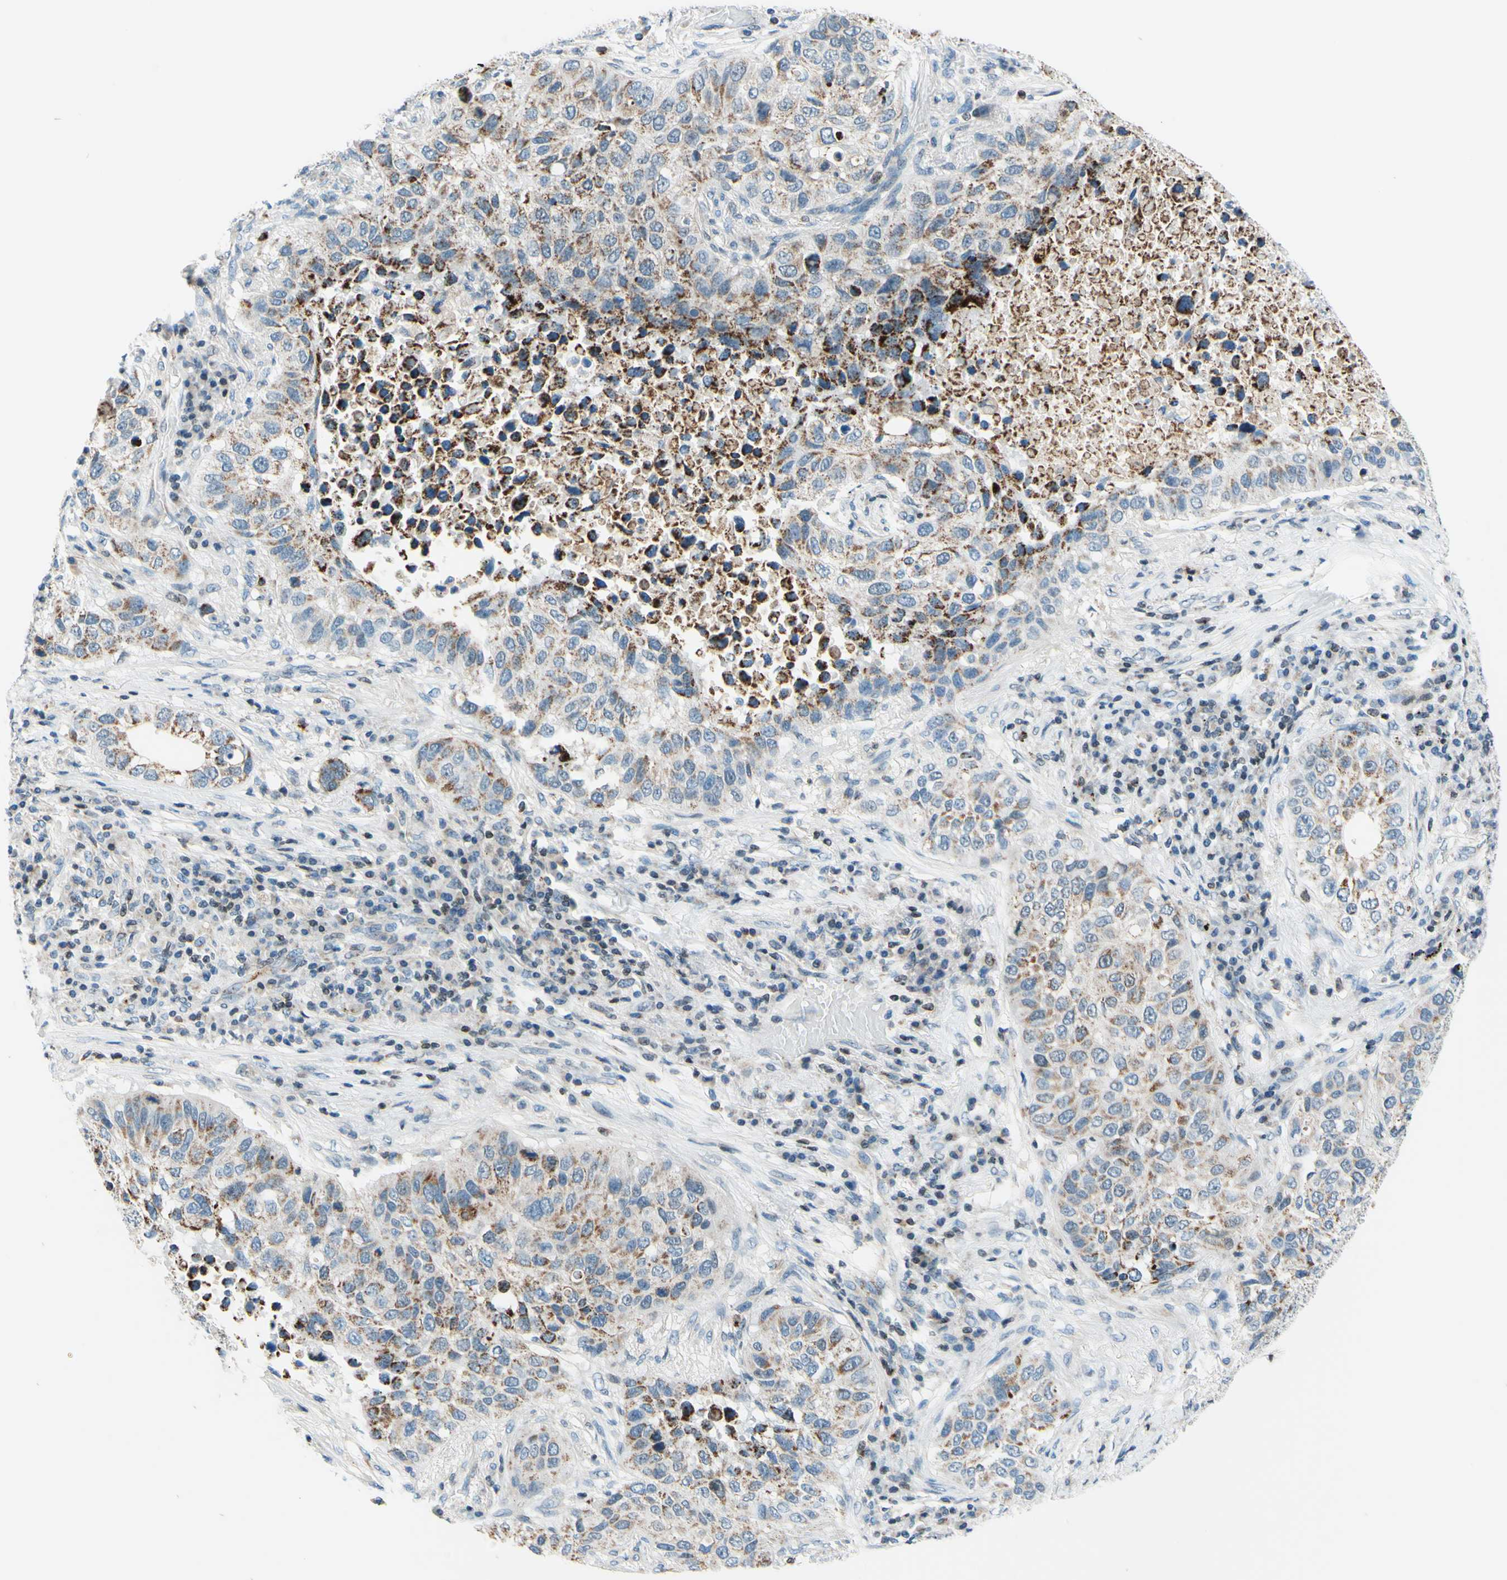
{"staining": {"intensity": "weak", "quantity": ">75%", "location": "cytoplasmic/membranous"}, "tissue": "lung cancer", "cell_type": "Tumor cells", "image_type": "cancer", "snomed": [{"axis": "morphology", "description": "Squamous cell carcinoma, NOS"}, {"axis": "topography", "description": "Lung"}], "caption": "The histopathology image displays staining of lung squamous cell carcinoma, revealing weak cytoplasmic/membranous protein positivity (brown color) within tumor cells. (IHC, brightfield microscopy, high magnification).", "gene": "CBX7", "patient": {"sex": "male", "age": 57}}